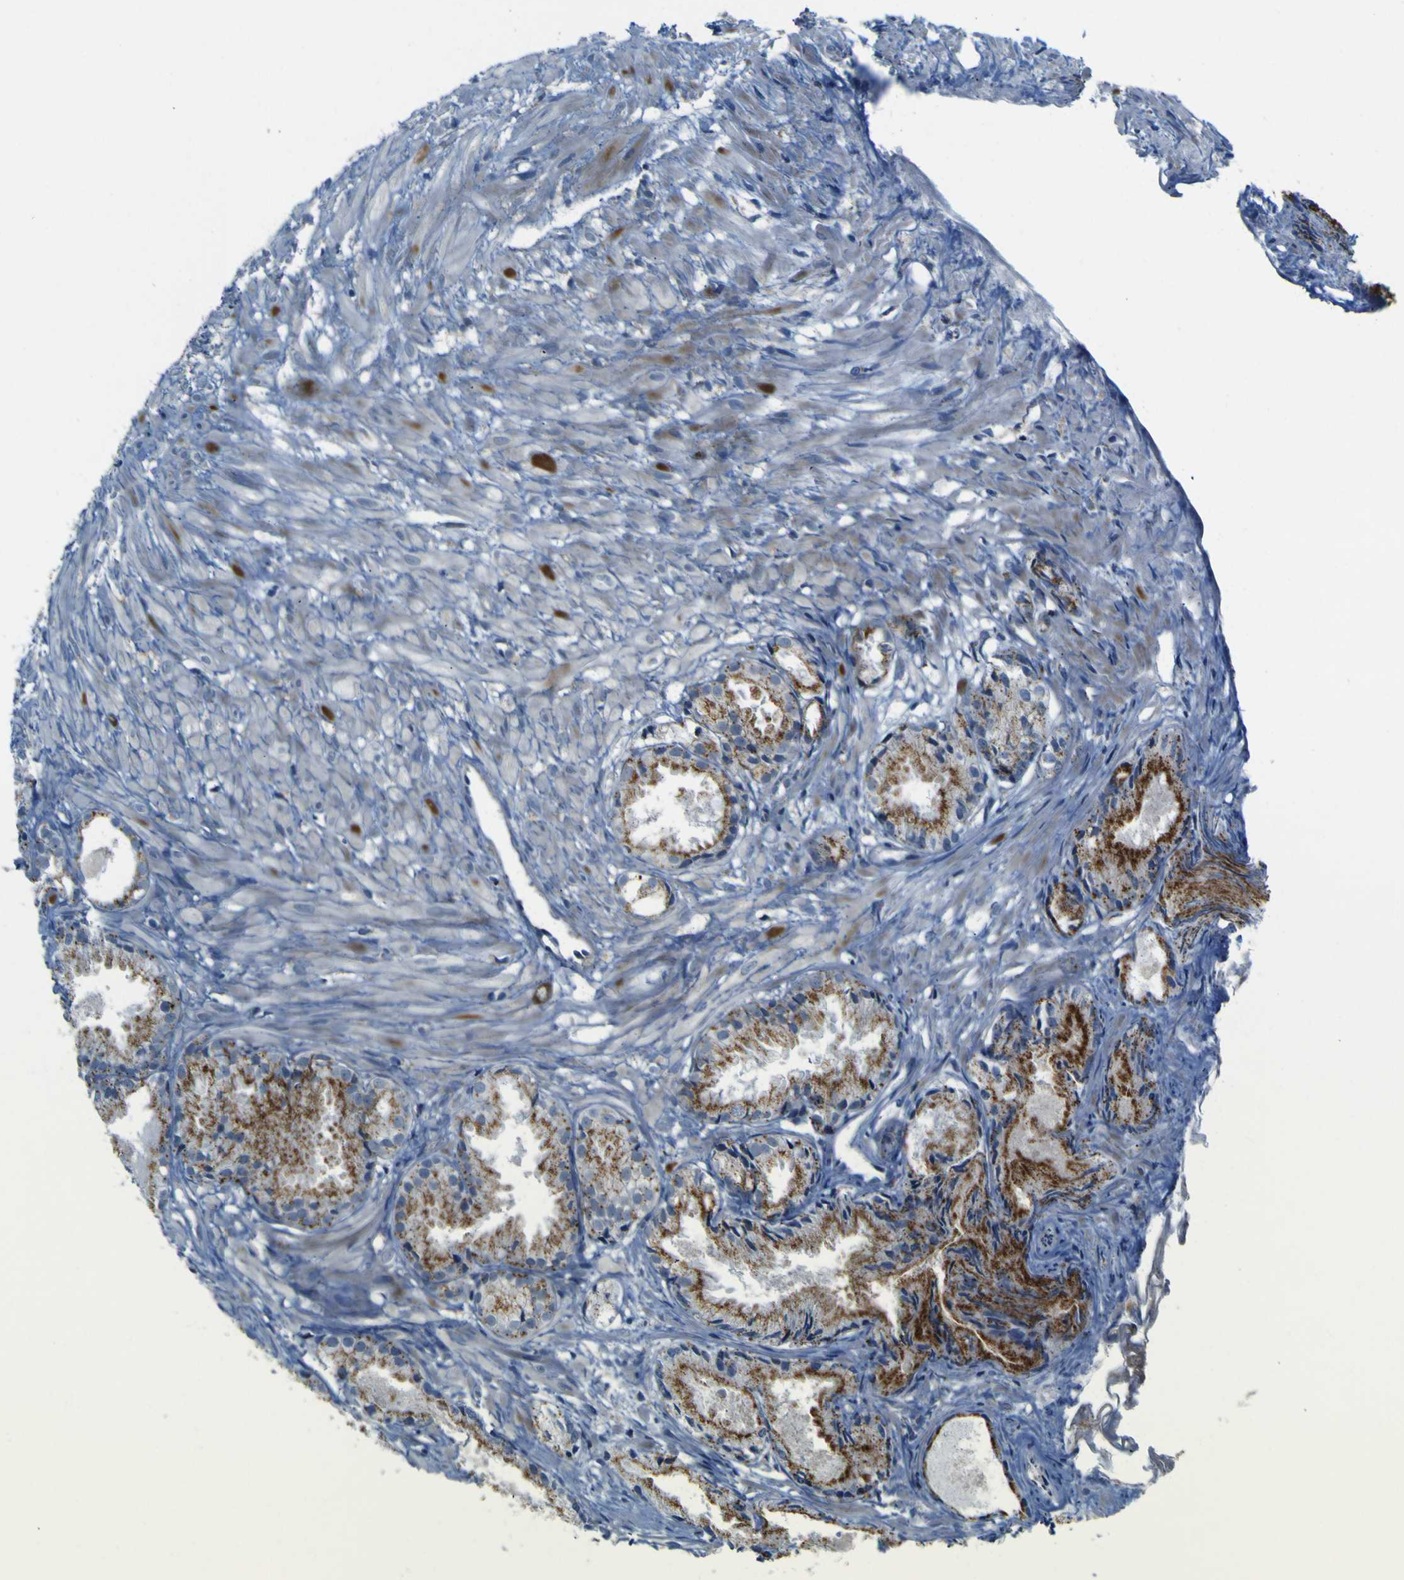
{"staining": {"intensity": "moderate", "quantity": ">75%", "location": "cytoplasmic/membranous"}, "tissue": "prostate cancer", "cell_type": "Tumor cells", "image_type": "cancer", "snomed": [{"axis": "morphology", "description": "Adenocarcinoma, Low grade"}, {"axis": "topography", "description": "Prostate"}], "caption": "Adenocarcinoma (low-grade) (prostate) stained for a protein reveals moderate cytoplasmic/membranous positivity in tumor cells. Nuclei are stained in blue.", "gene": "ACBD5", "patient": {"sex": "male", "age": 72}}